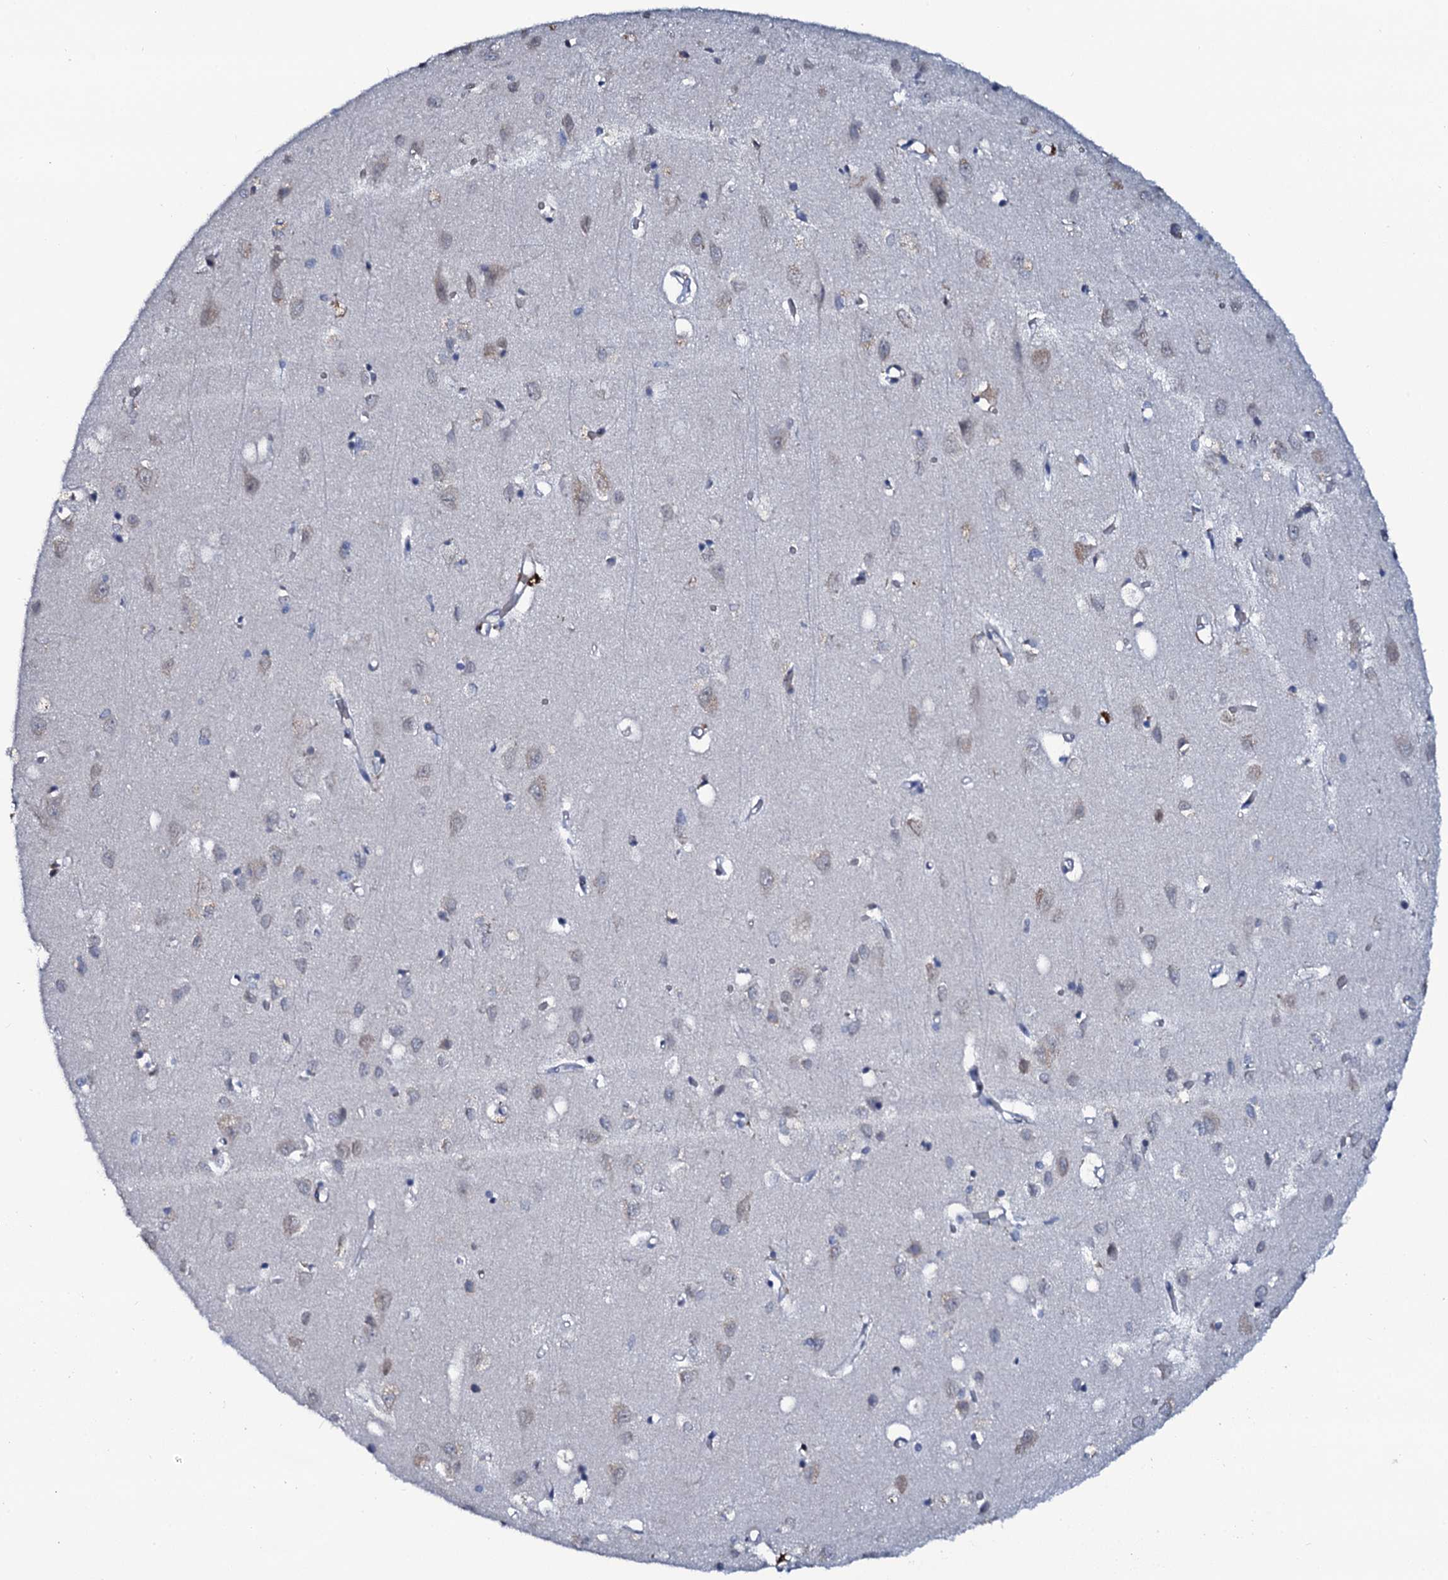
{"staining": {"intensity": "negative", "quantity": "none", "location": "none"}, "tissue": "cerebral cortex", "cell_type": "Endothelial cells", "image_type": "normal", "snomed": [{"axis": "morphology", "description": "Normal tissue, NOS"}, {"axis": "topography", "description": "Cerebral cortex"}], "caption": "DAB (3,3'-diaminobenzidine) immunohistochemical staining of benign cerebral cortex demonstrates no significant staining in endothelial cells.", "gene": "C10orf88", "patient": {"sex": "female", "age": 64}}